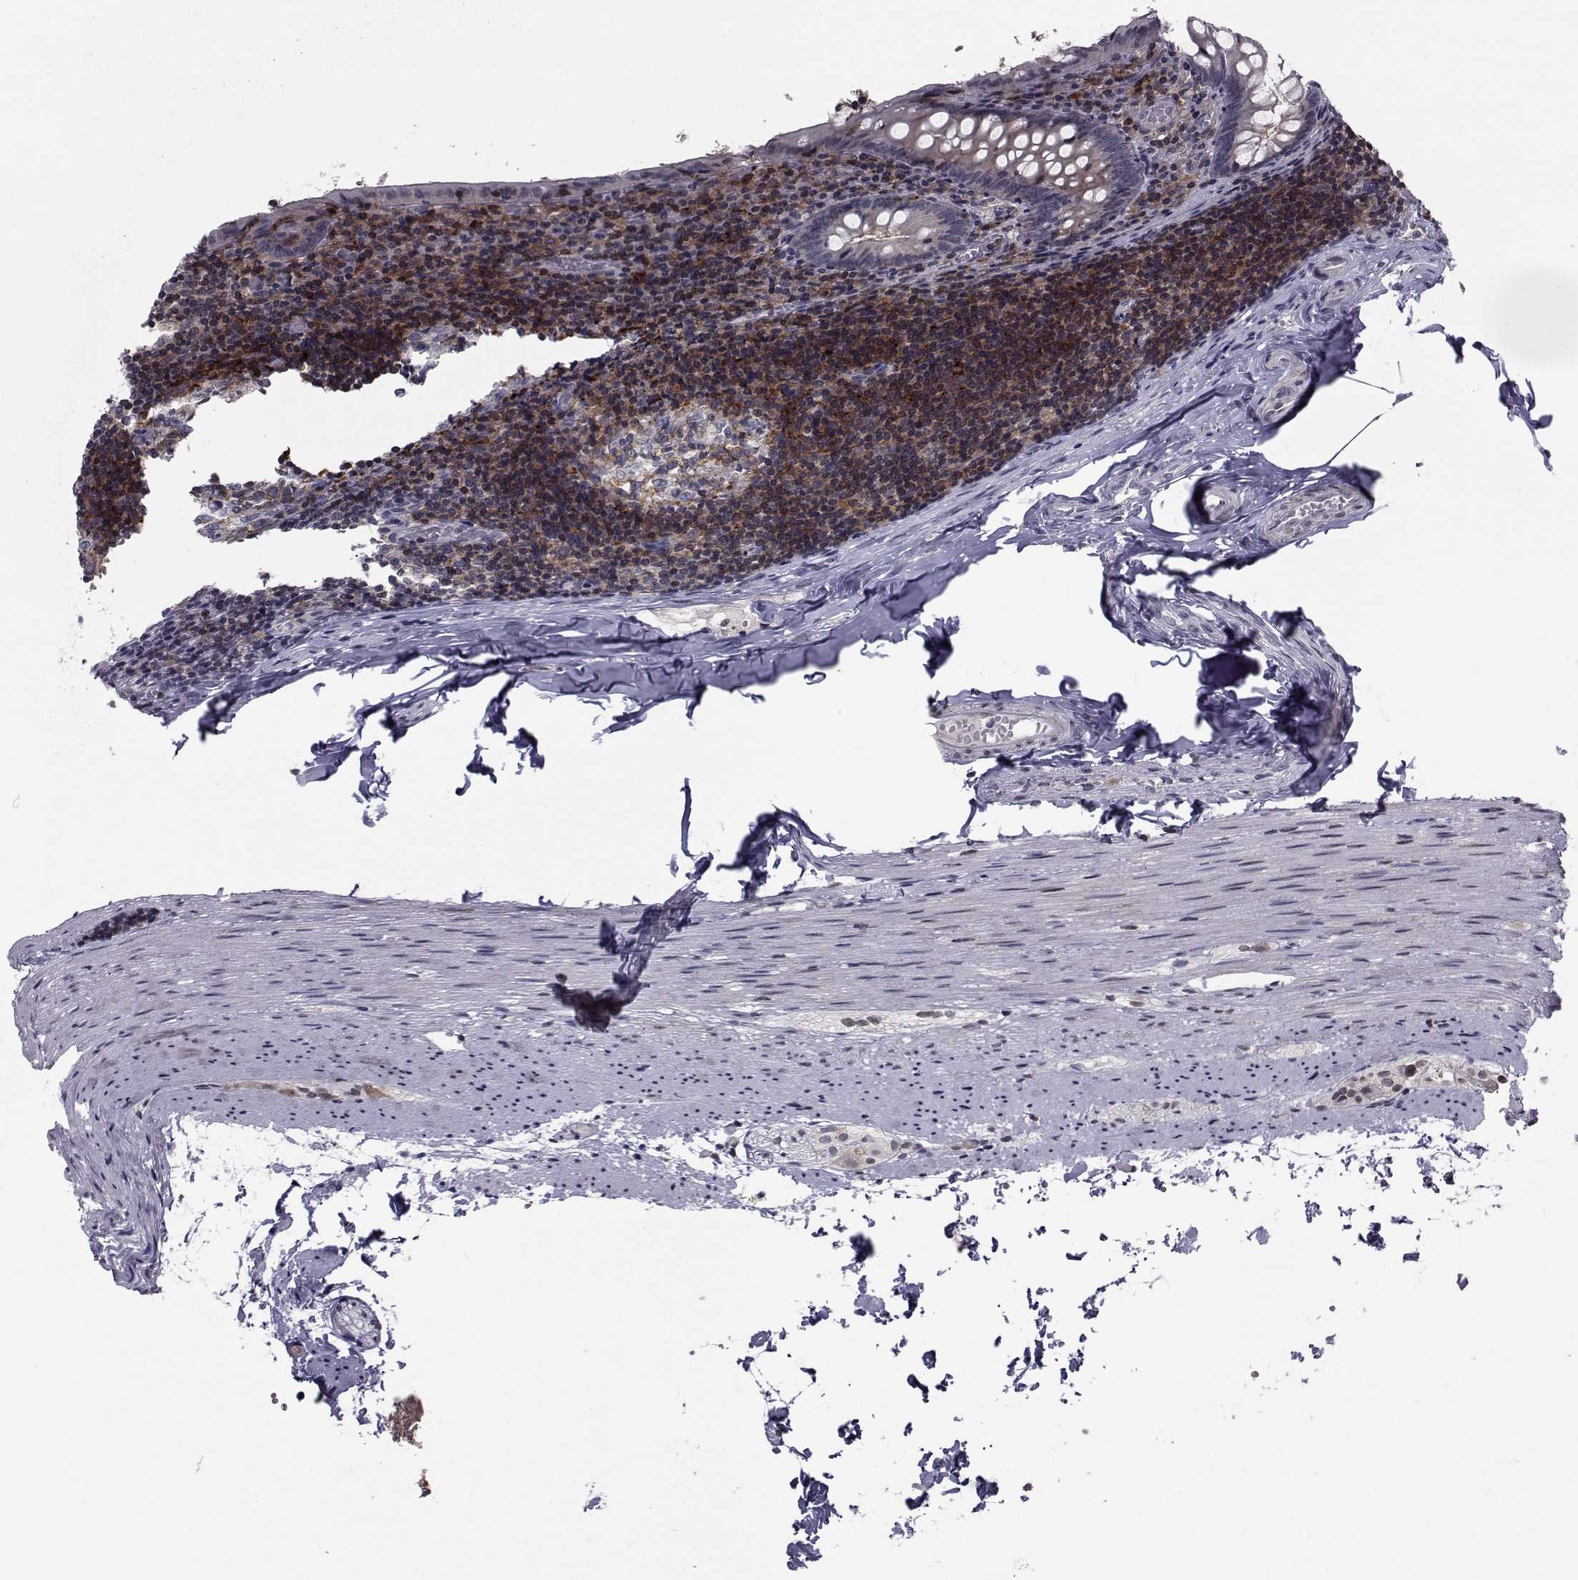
{"staining": {"intensity": "negative", "quantity": "none", "location": "none"}, "tissue": "appendix", "cell_type": "Glandular cells", "image_type": "normal", "snomed": [{"axis": "morphology", "description": "Normal tissue, NOS"}, {"axis": "topography", "description": "Appendix"}], "caption": "This is a micrograph of IHC staining of unremarkable appendix, which shows no expression in glandular cells. (DAB (3,3'-diaminobenzidine) IHC with hematoxylin counter stain).", "gene": "PCP4L1", "patient": {"sex": "female", "age": 23}}